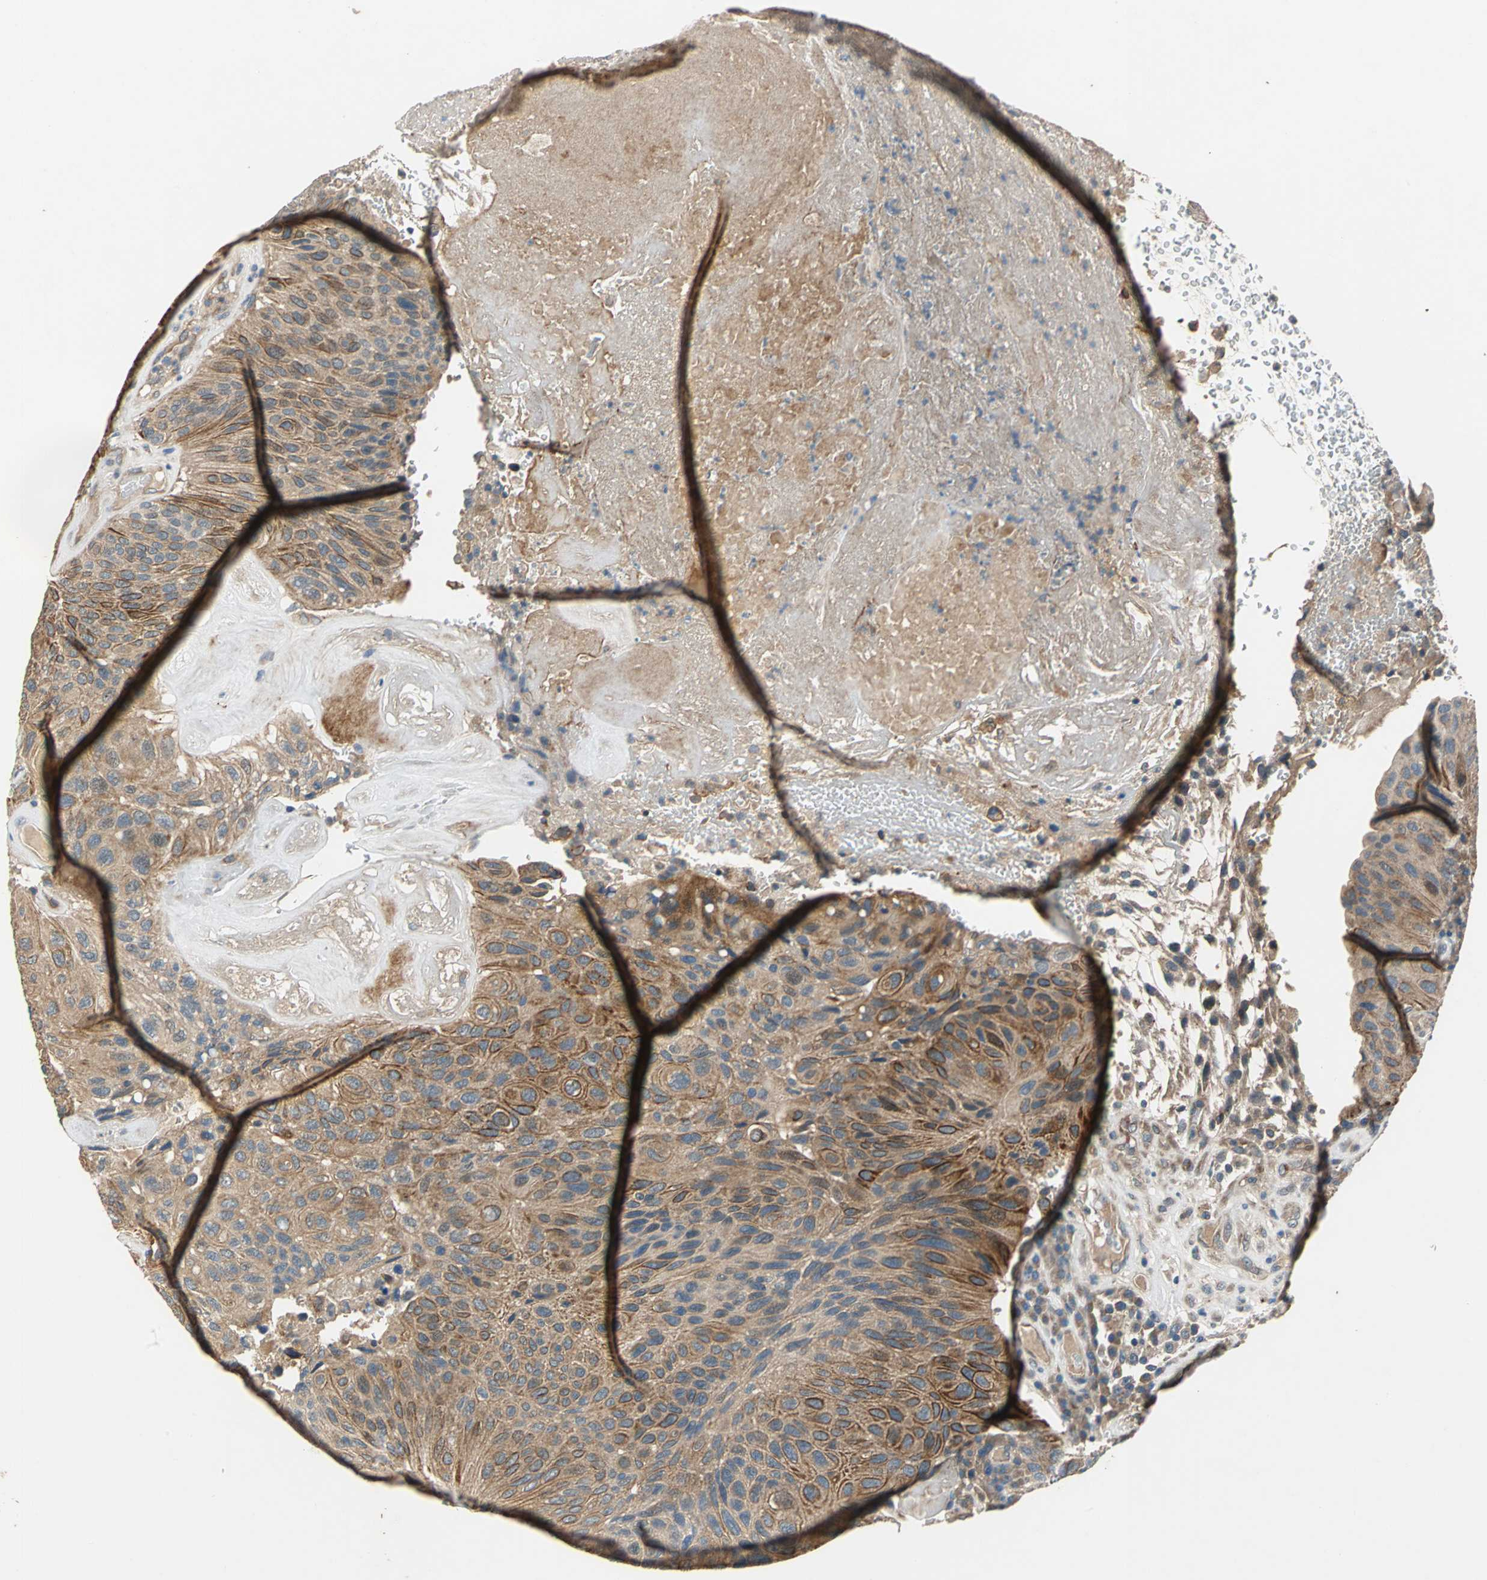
{"staining": {"intensity": "moderate", "quantity": ">75%", "location": "cytoplasmic/membranous"}, "tissue": "urothelial cancer", "cell_type": "Tumor cells", "image_type": "cancer", "snomed": [{"axis": "morphology", "description": "Urothelial carcinoma, High grade"}, {"axis": "topography", "description": "Urinary bladder"}], "caption": "A medium amount of moderate cytoplasmic/membranous positivity is present in approximately >75% of tumor cells in urothelial cancer tissue.", "gene": "EMCN", "patient": {"sex": "male", "age": 66}}